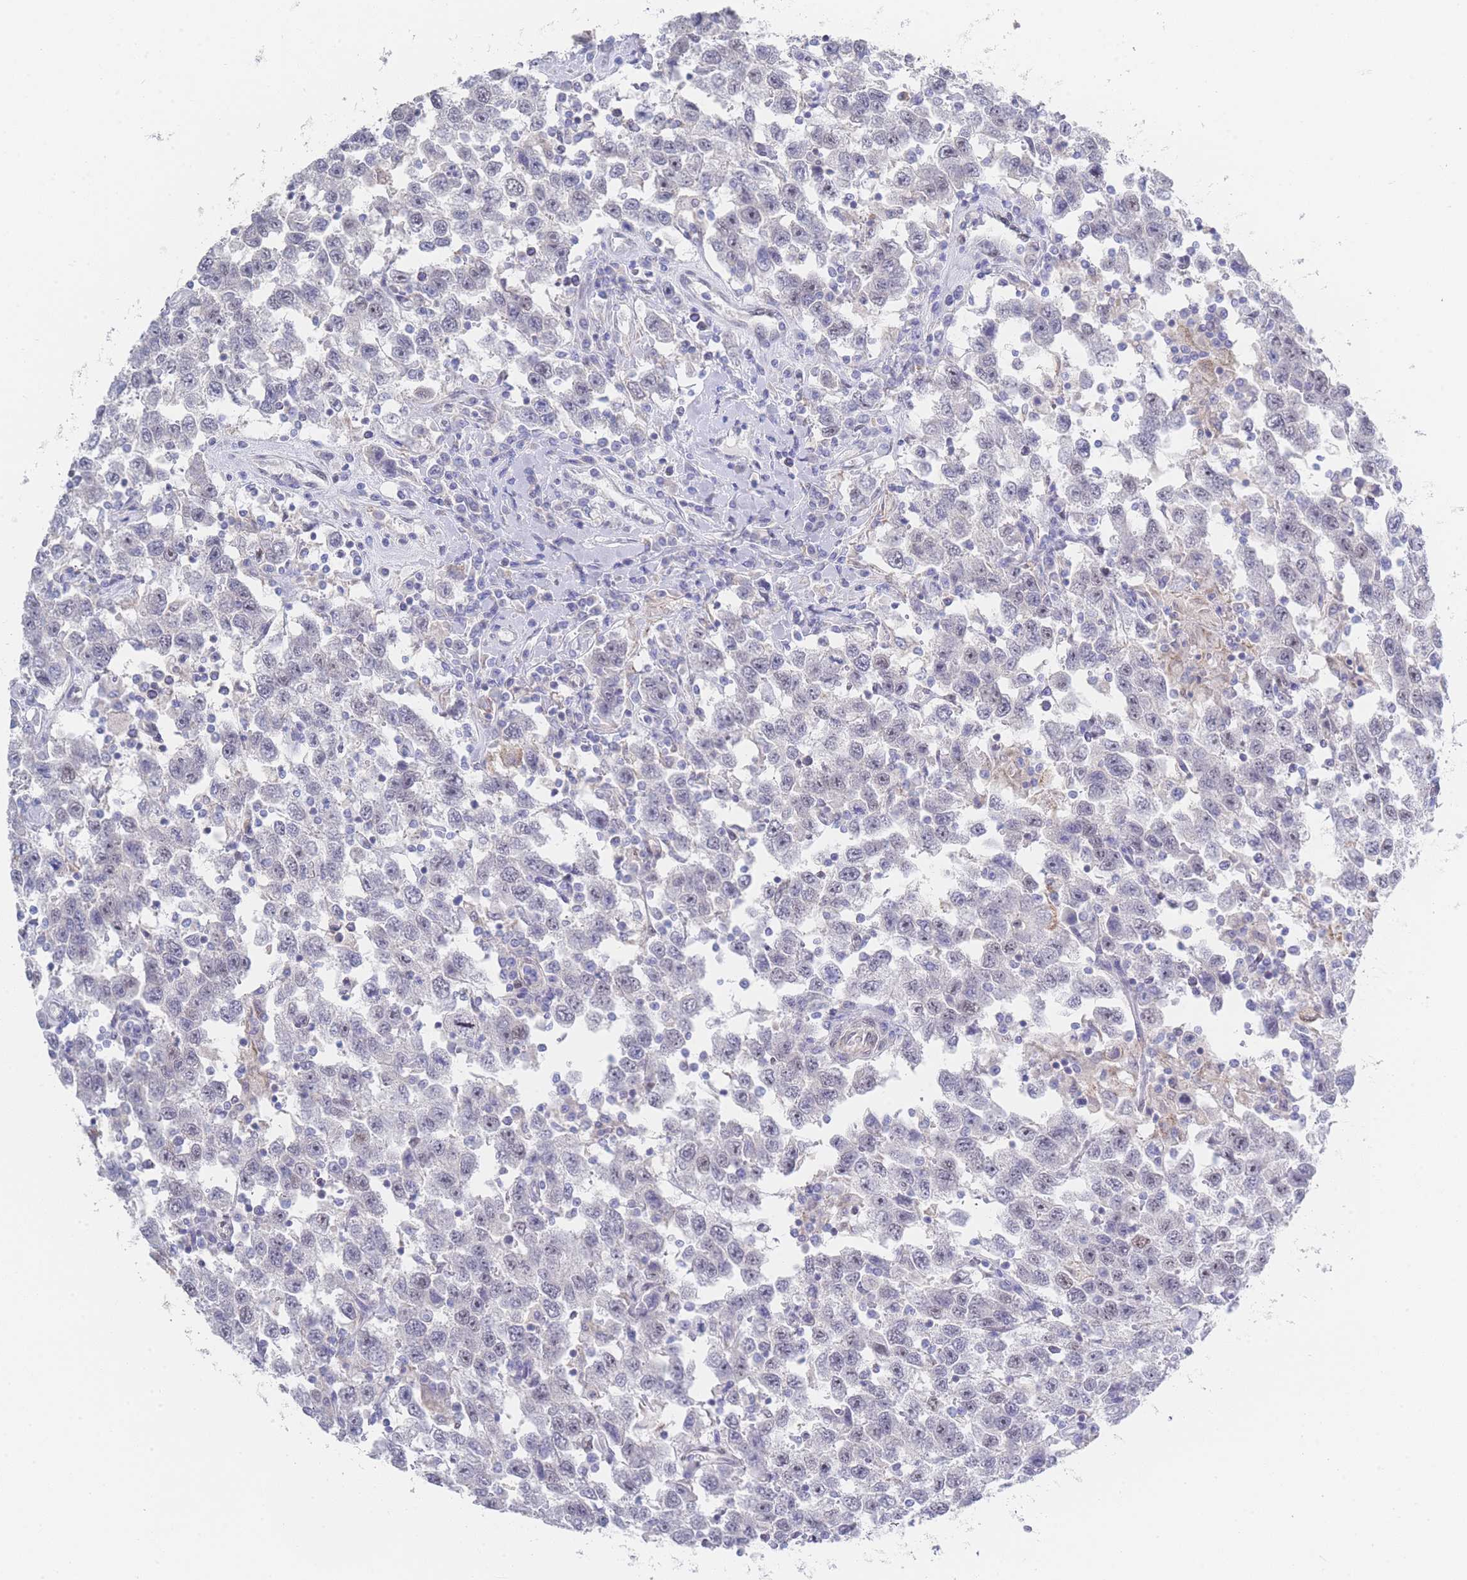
{"staining": {"intensity": "negative", "quantity": "none", "location": "none"}, "tissue": "testis cancer", "cell_type": "Tumor cells", "image_type": "cancer", "snomed": [{"axis": "morphology", "description": "Seminoma, NOS"}, {"axis": "topography", "description": "Testis"}], "caption": "A high-resolution image shows immunohistochemistry staining of testis cancer (seminoma), which shows no significant positivity in tumor cells.", "gene": "ZNF142", "patient": {"sex": "male", "age": 41}}